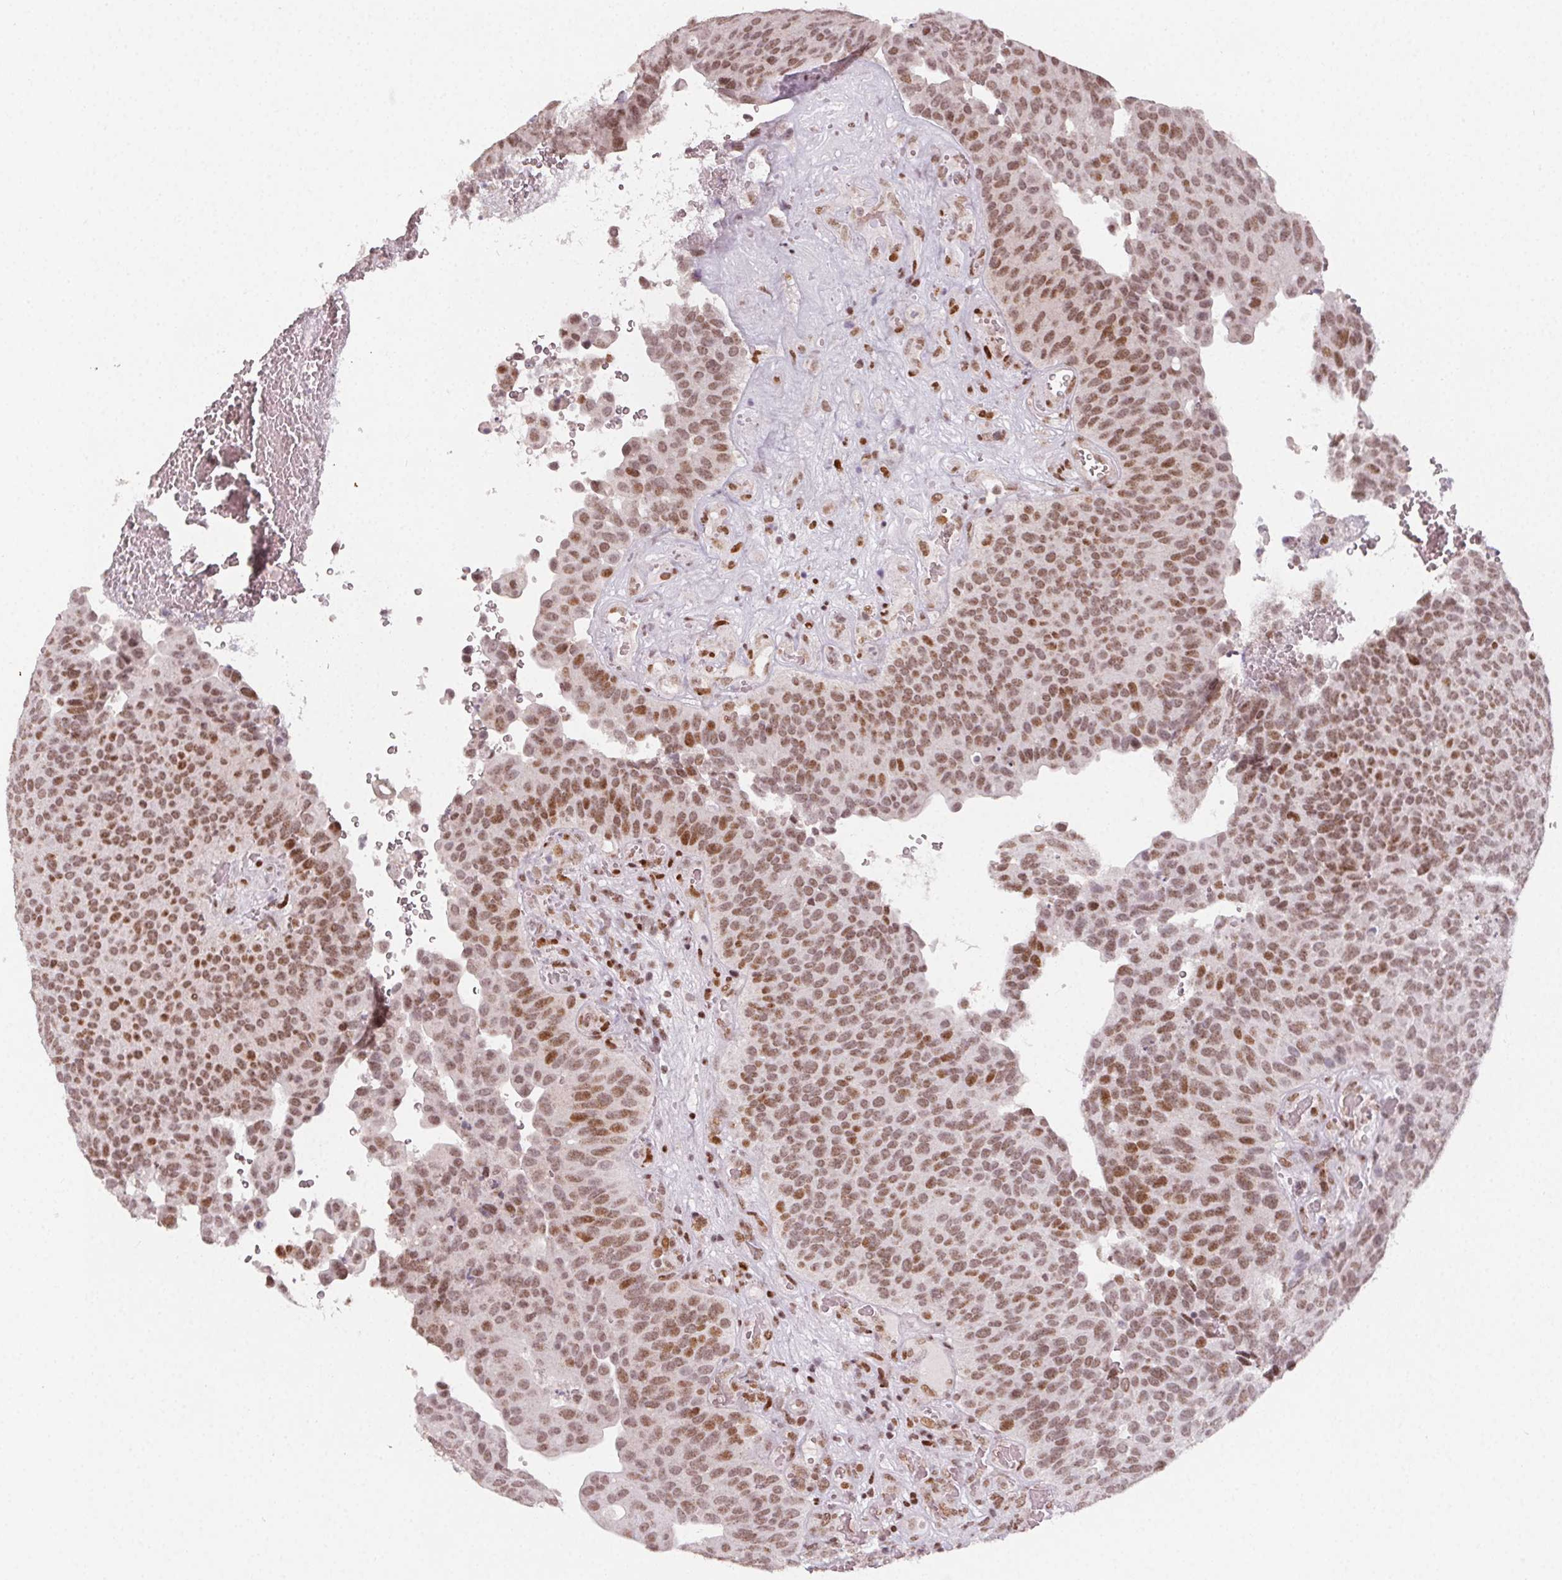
{"staining": {"intensity": "moderate", "quantity": ">75%", "location": "nuclear"}, "tissue": "urothelial cancer", "cell_type": "Tumor cells", "image_type": "cancer", "snomed": [{"axis": "morphology", "description": "Urothelial carcinoma, Low grade"}, {"axis": "topography", "description": "Urinary bladder"}], "caption": "Tumor cells reveal medium levels of moderate nuclear staining in approximately >75% of cells in human urothelial cancer.", "gene": "KMT2A", "patient": {"sex": "male", "age": 76}}